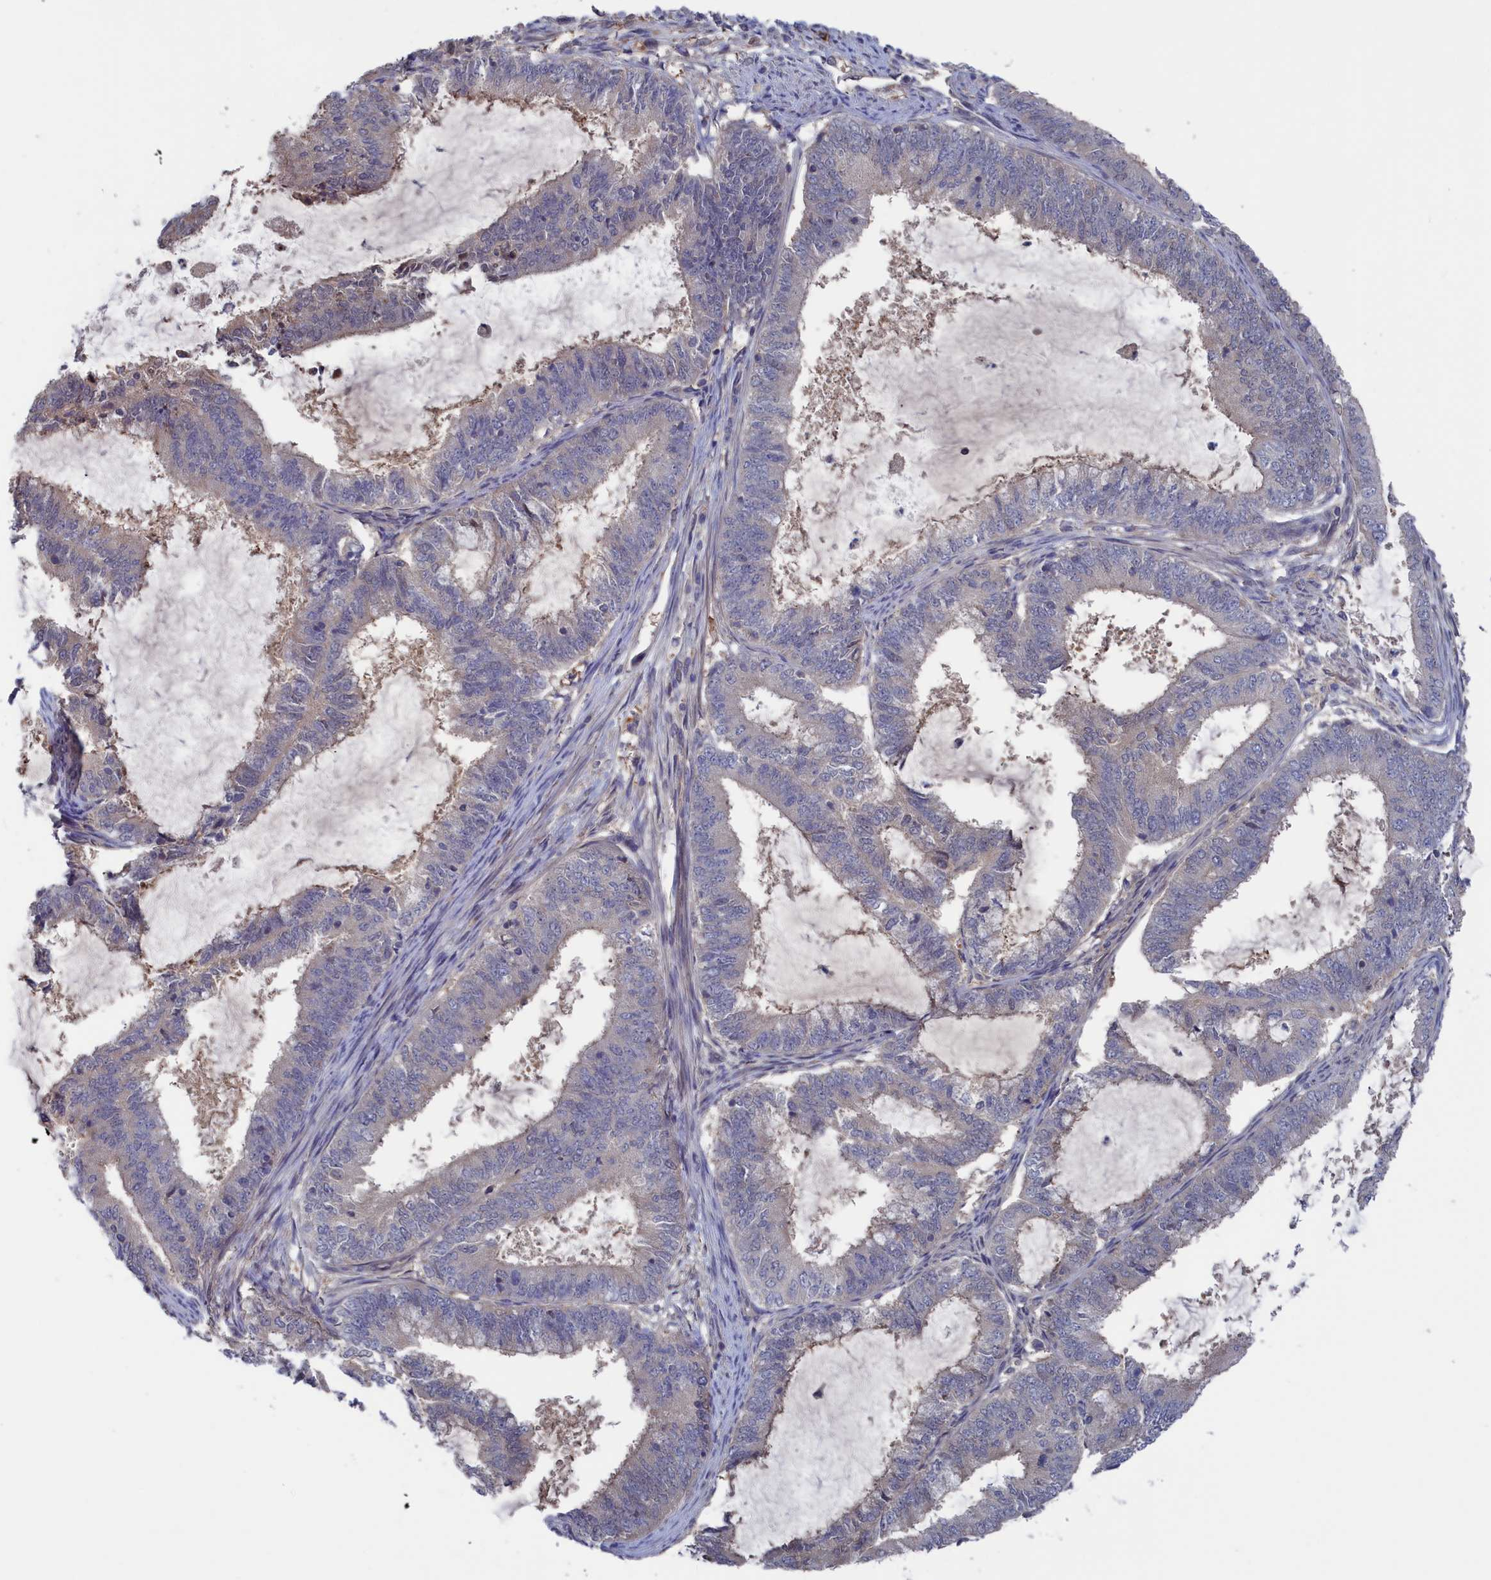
{"staining": {"intensity": "negative", "quantity": "none", "location": "none"}, "tissue": "endometrial cancer", "cell_type": "Tumor cells", "image_type": "cancer", "snomed": [{"axis": "morphology", "description": "Adenocarcinoma, NOS"}, {"axis": "topography", "description": "Endometrium"}], "caption": "Tumor cells are negative for brown protein staining in endometrial cancer (adenocarcinoma). The staining was performed using DAB (3,3'-diaminobenzidine) to visualize the protein expression in brown, while the nuclei were stained in blue with hematoxylin (Magnification: 20x).", "gene": "NUTF2", "patient": {"sex": "female", "age": 51}}